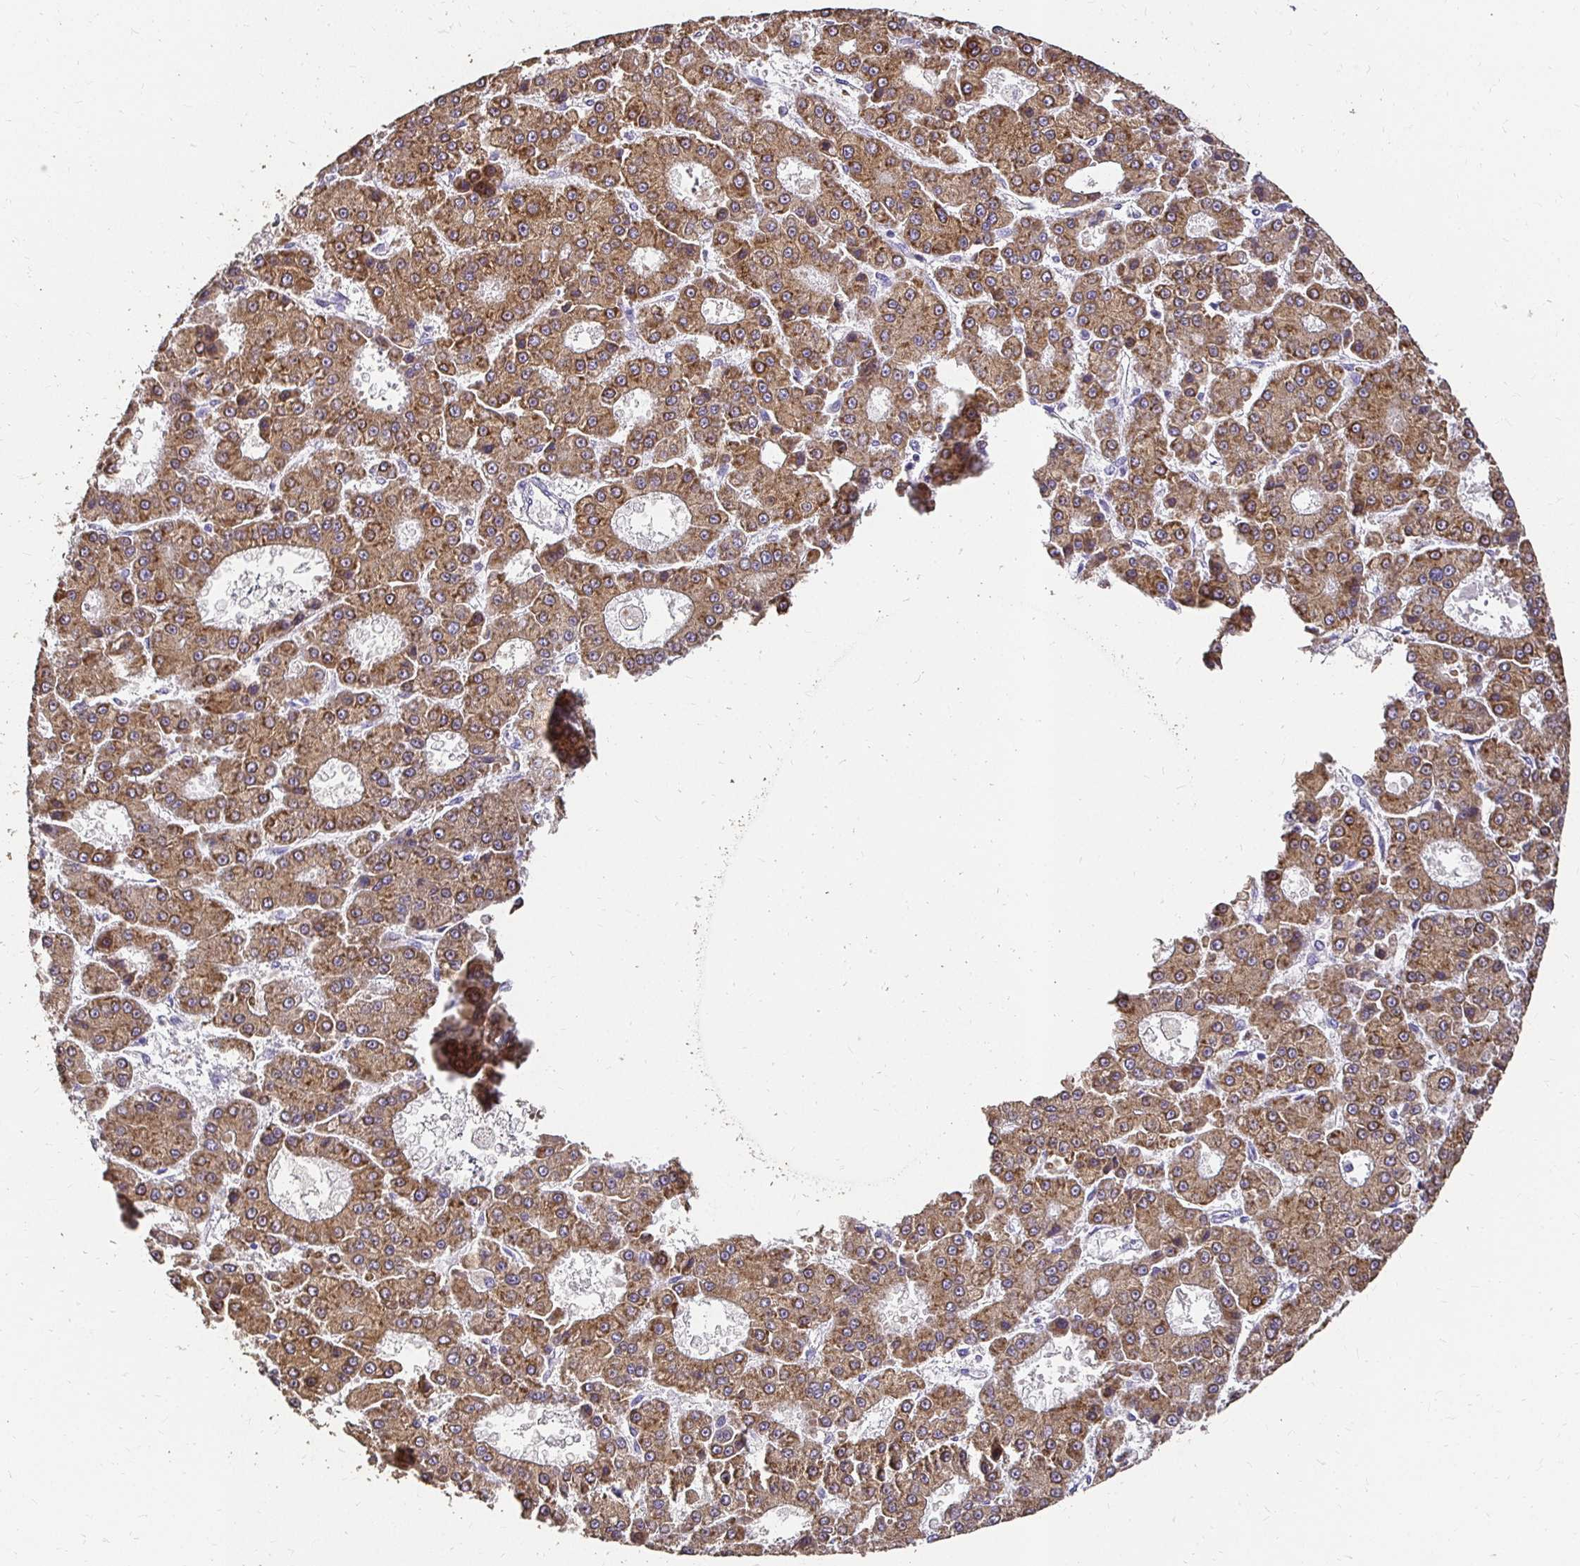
{"staining": {"intensity": "strong", "quantity": ">75%", "location": "cytoplasmic/membranous"}, "tissue": "liver cancer", "cell_type": "Tumor cells", "image_type": "cancer", "snomed": [{"axis": "morphology", "description": "Carcinoma, Hepatocellular, NOS"}, {"axis": "topography", "description": "Liver"}], "caption": "The histopathology image exhibits a brown stain indicating the presence of a protein in the cytoplasmic/membranous of tumor cells in hepatocellular carcinoma (liver).", "gene": "UGT1A6", "patient": {"sex": "male", "age": 70}}